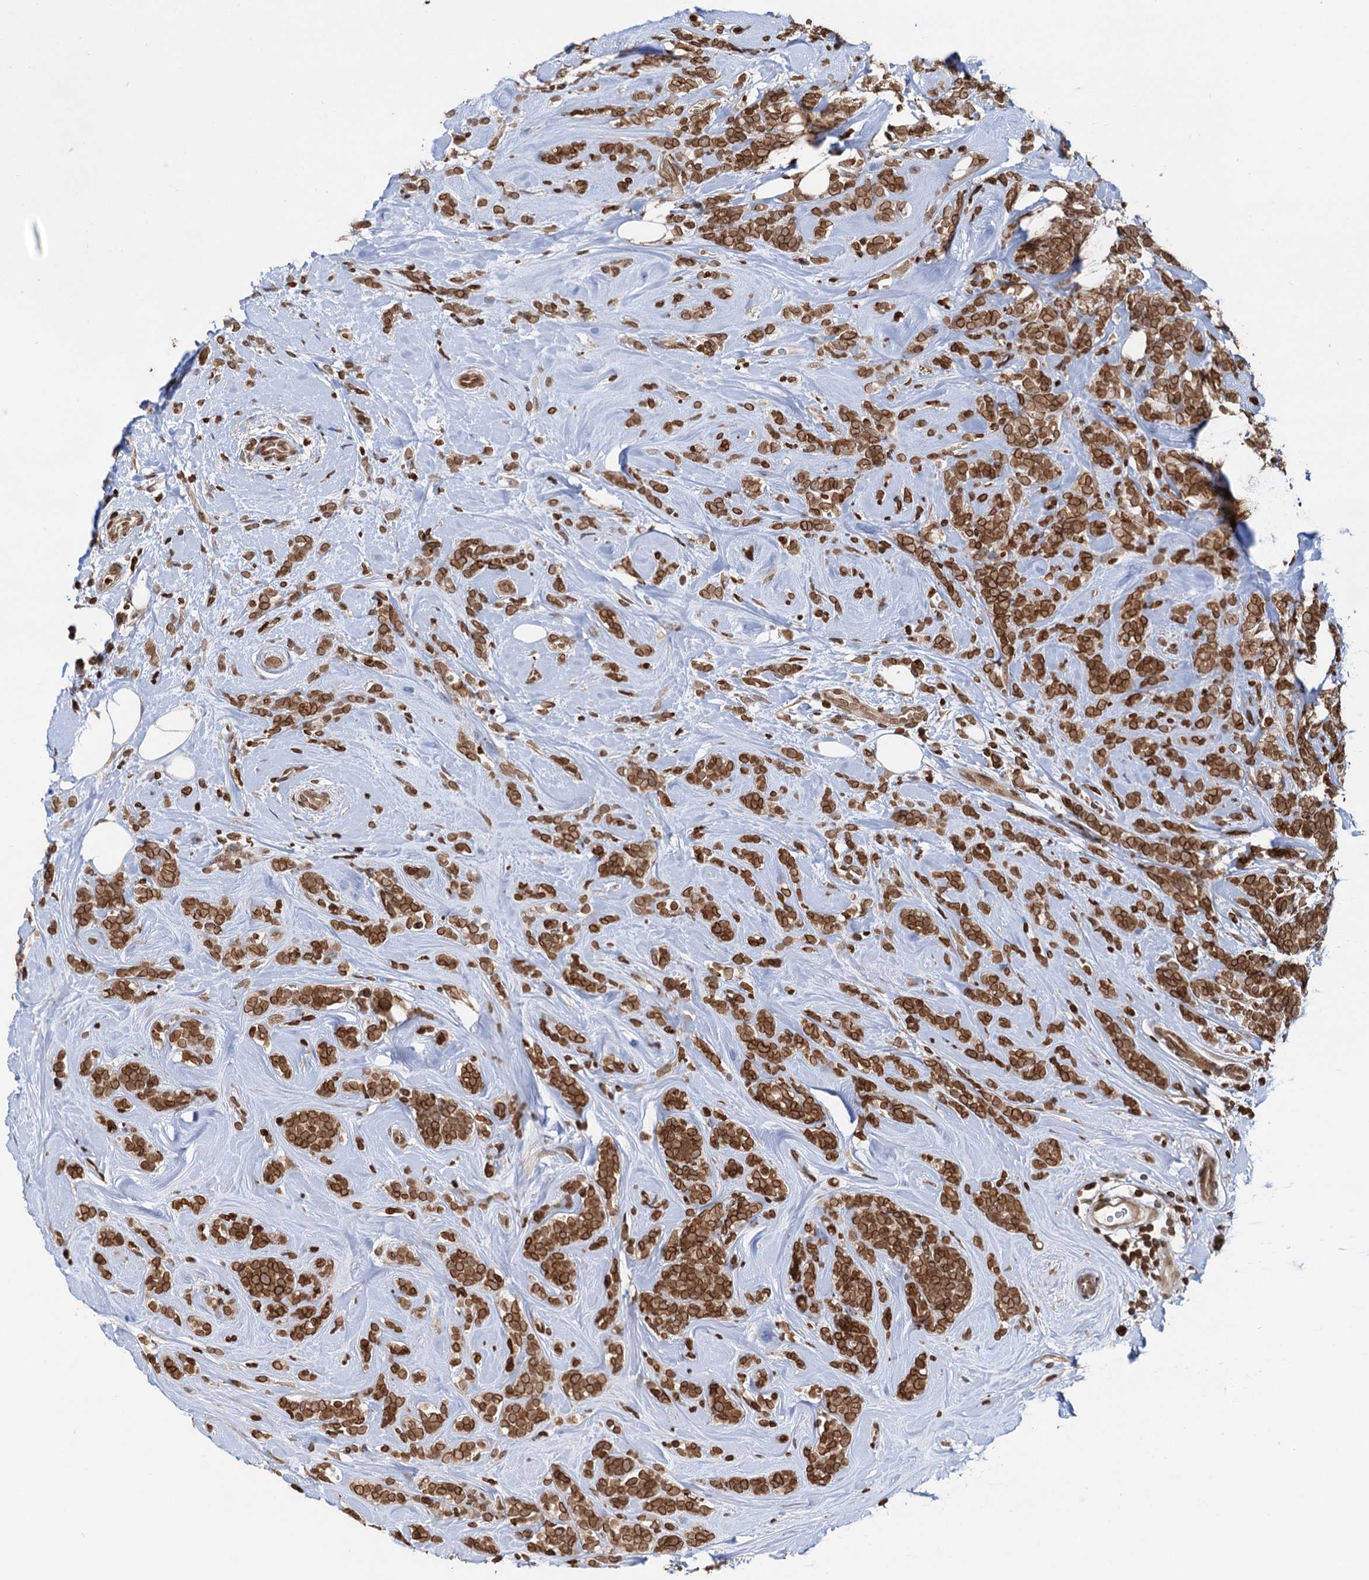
{"staining": {"intensity": "strong", "quantity": ">75%", "location": "cytoplasmic/membranous,nuclear"}, "tissue": "breast cancer", "cell_type": "Tumor cells", "image_type": "cancer", "snomed": [{"axis": "morphology", "description": "Lobular carcinoma"}, {"axis": "topography", "description": "Breast"}], "caption": "Protein staining by IHC shows strong cytoplasmic/membranous and nuclear staining in about >75% of tumor cells in breast cancer (lobular carcinoma). (Stains: DAB (3,3'-diaminobenzidine) in brown, nuclei in blue, Microscopy: brightfield microscopy at high magnification).", "gene": "ZC3H13", "patient": {"sex": "female", "age": 58}}